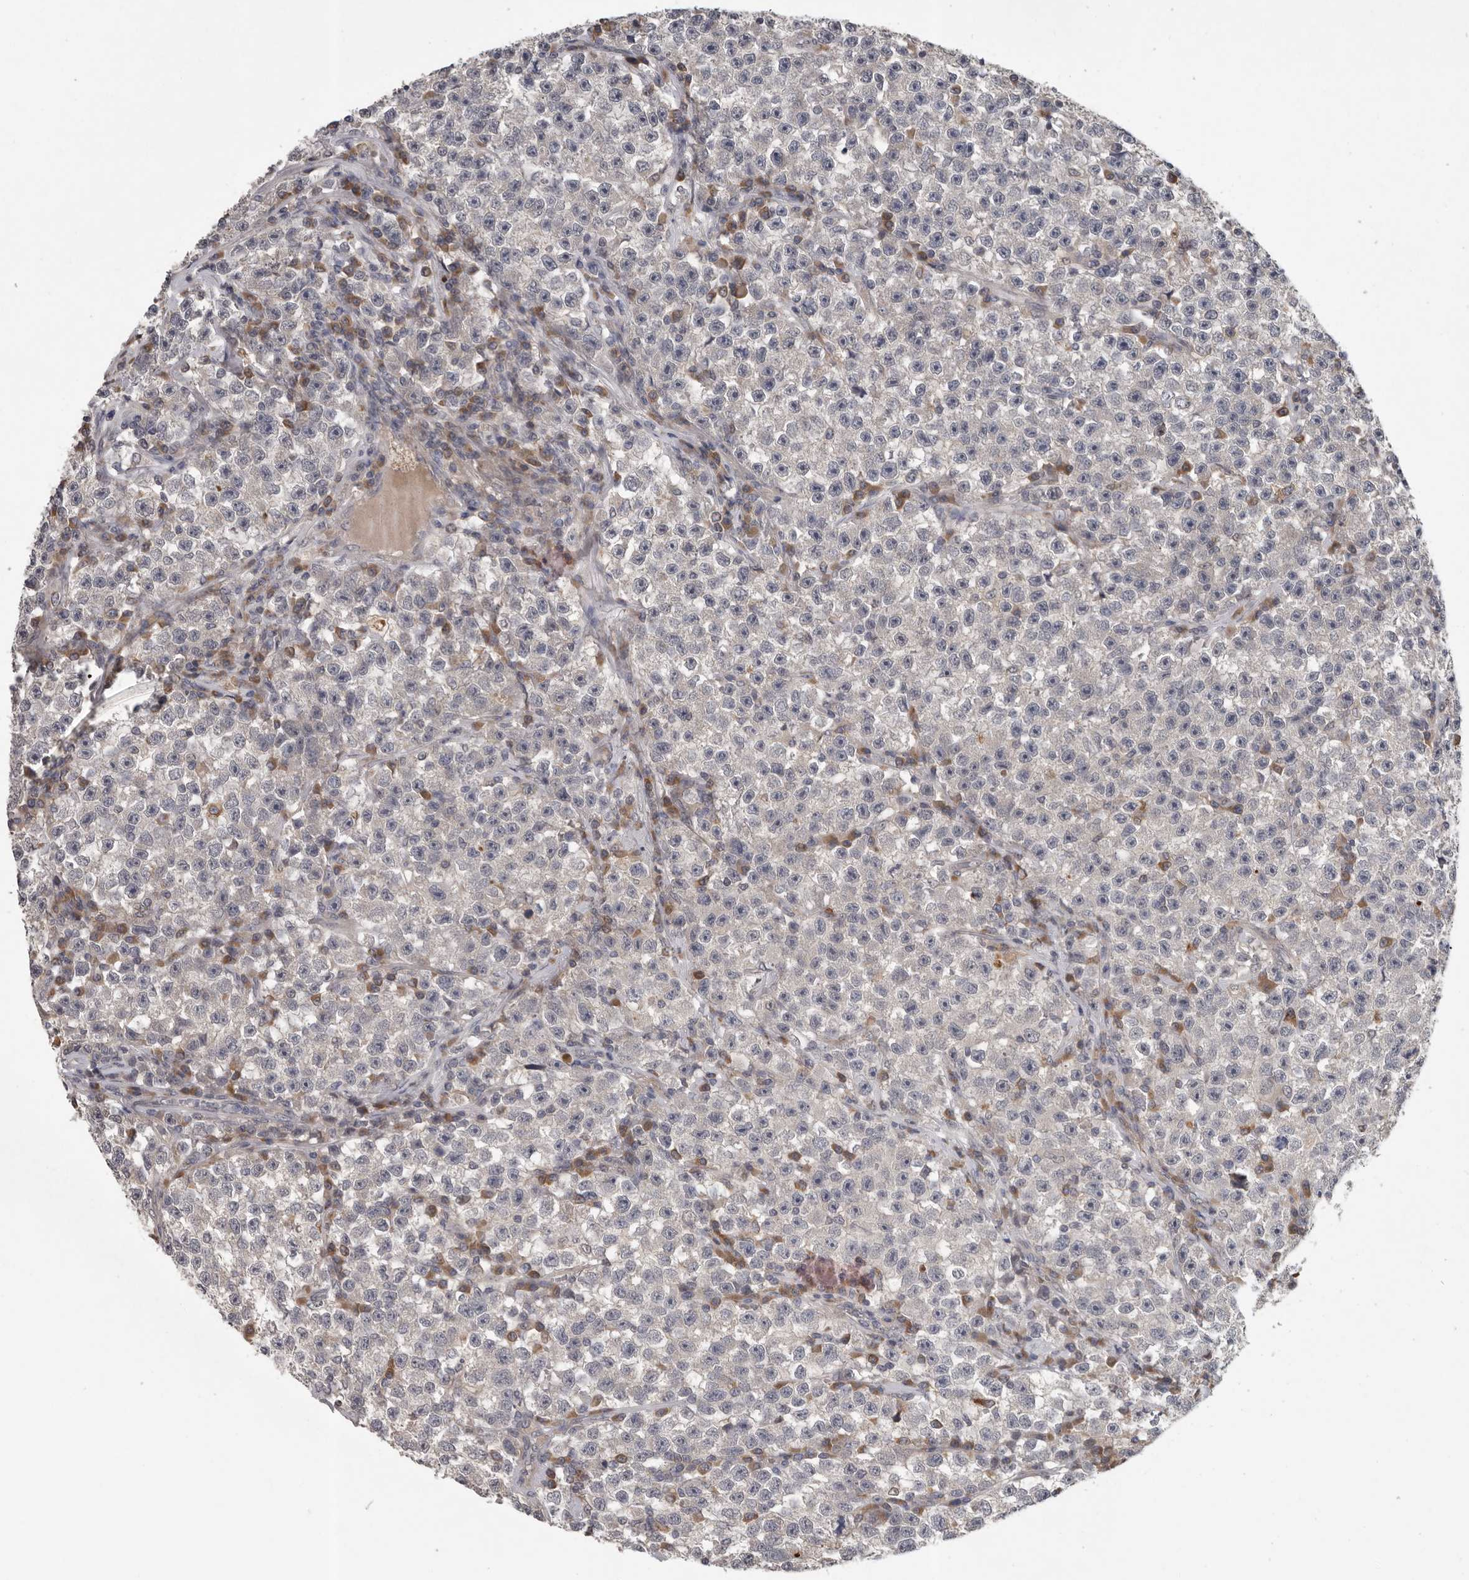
{"staining": {"intensity": "negative", "quantity": "none", "location": "none"}, "tissue": "testis cancer", "cell_type": "Tumor cells", "image_type": "cancer", "snomed": [{"axis": "morphology", "description": "Seminoma, NOS"}, {"axis": "topography", "description": "Testis"}], "caption": "Immunohistochemistry (IHC) of testis seminoma exhibits no expression in tumor cells.", "gene": "RALGPS2", "patient": {"sex": "male", "age": 22}}